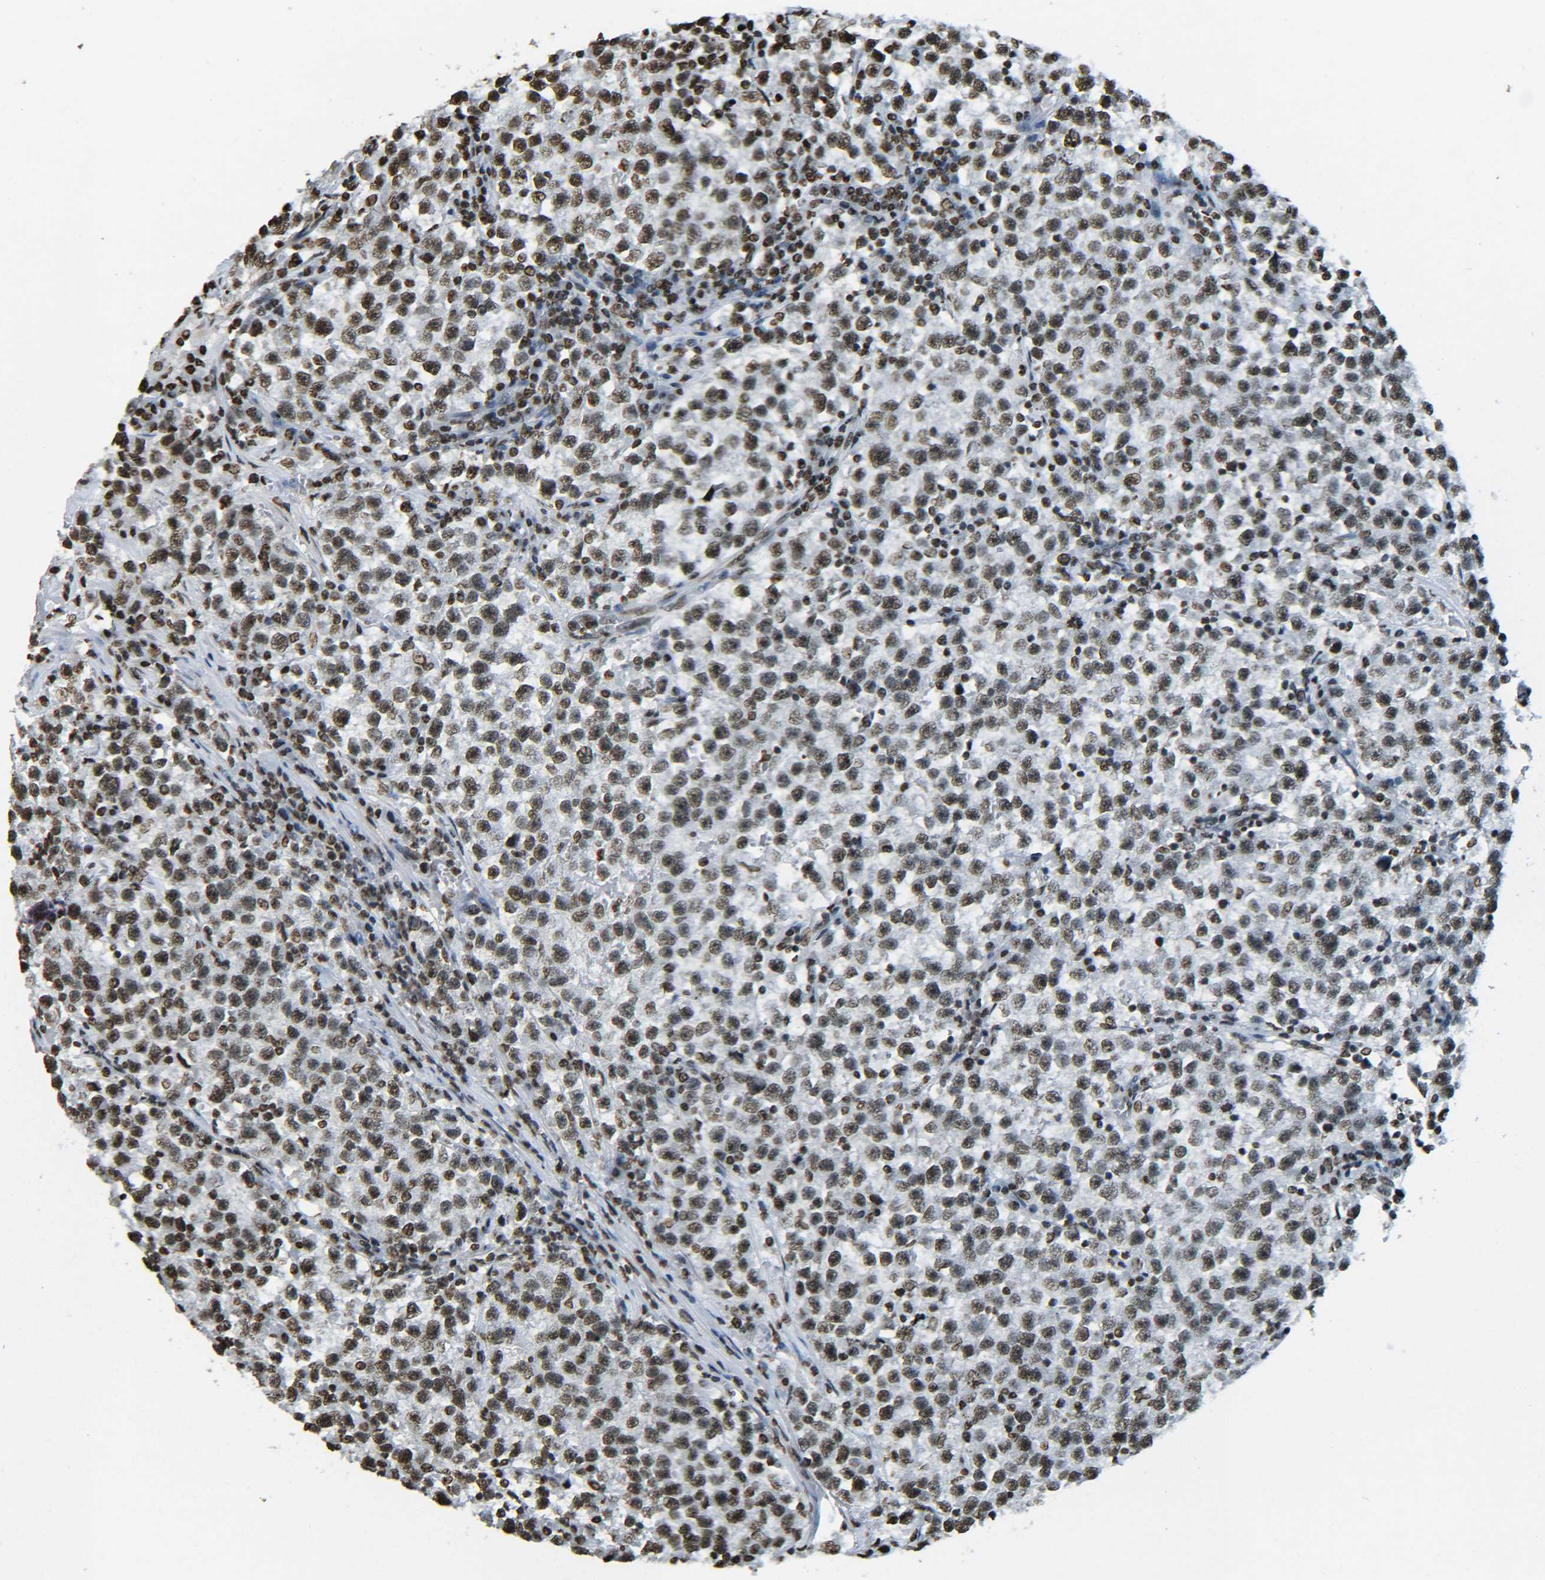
{"staining": {"intensity": "moderate", "quantity": ">75%", "location": "nuclear"}, "tissue": "testis cancer", "cell_type": "Tumor cells", "image_type": "cancer", "snomed": [{"axis": "morphology", "description": "Seminoma, NOS"}, {"axis": "topography", "description": "Testis"}], "caption": "Protein positivity by immunohistochemistry (IHC) exhibits moderate nuclear positivity in about >75% of tumor cells in testis cancer (seminoma). (IHC, brightfield microscopy, high magnification).", "gene": "H4C16", "patient": {"sex": "male", "age": 22}}